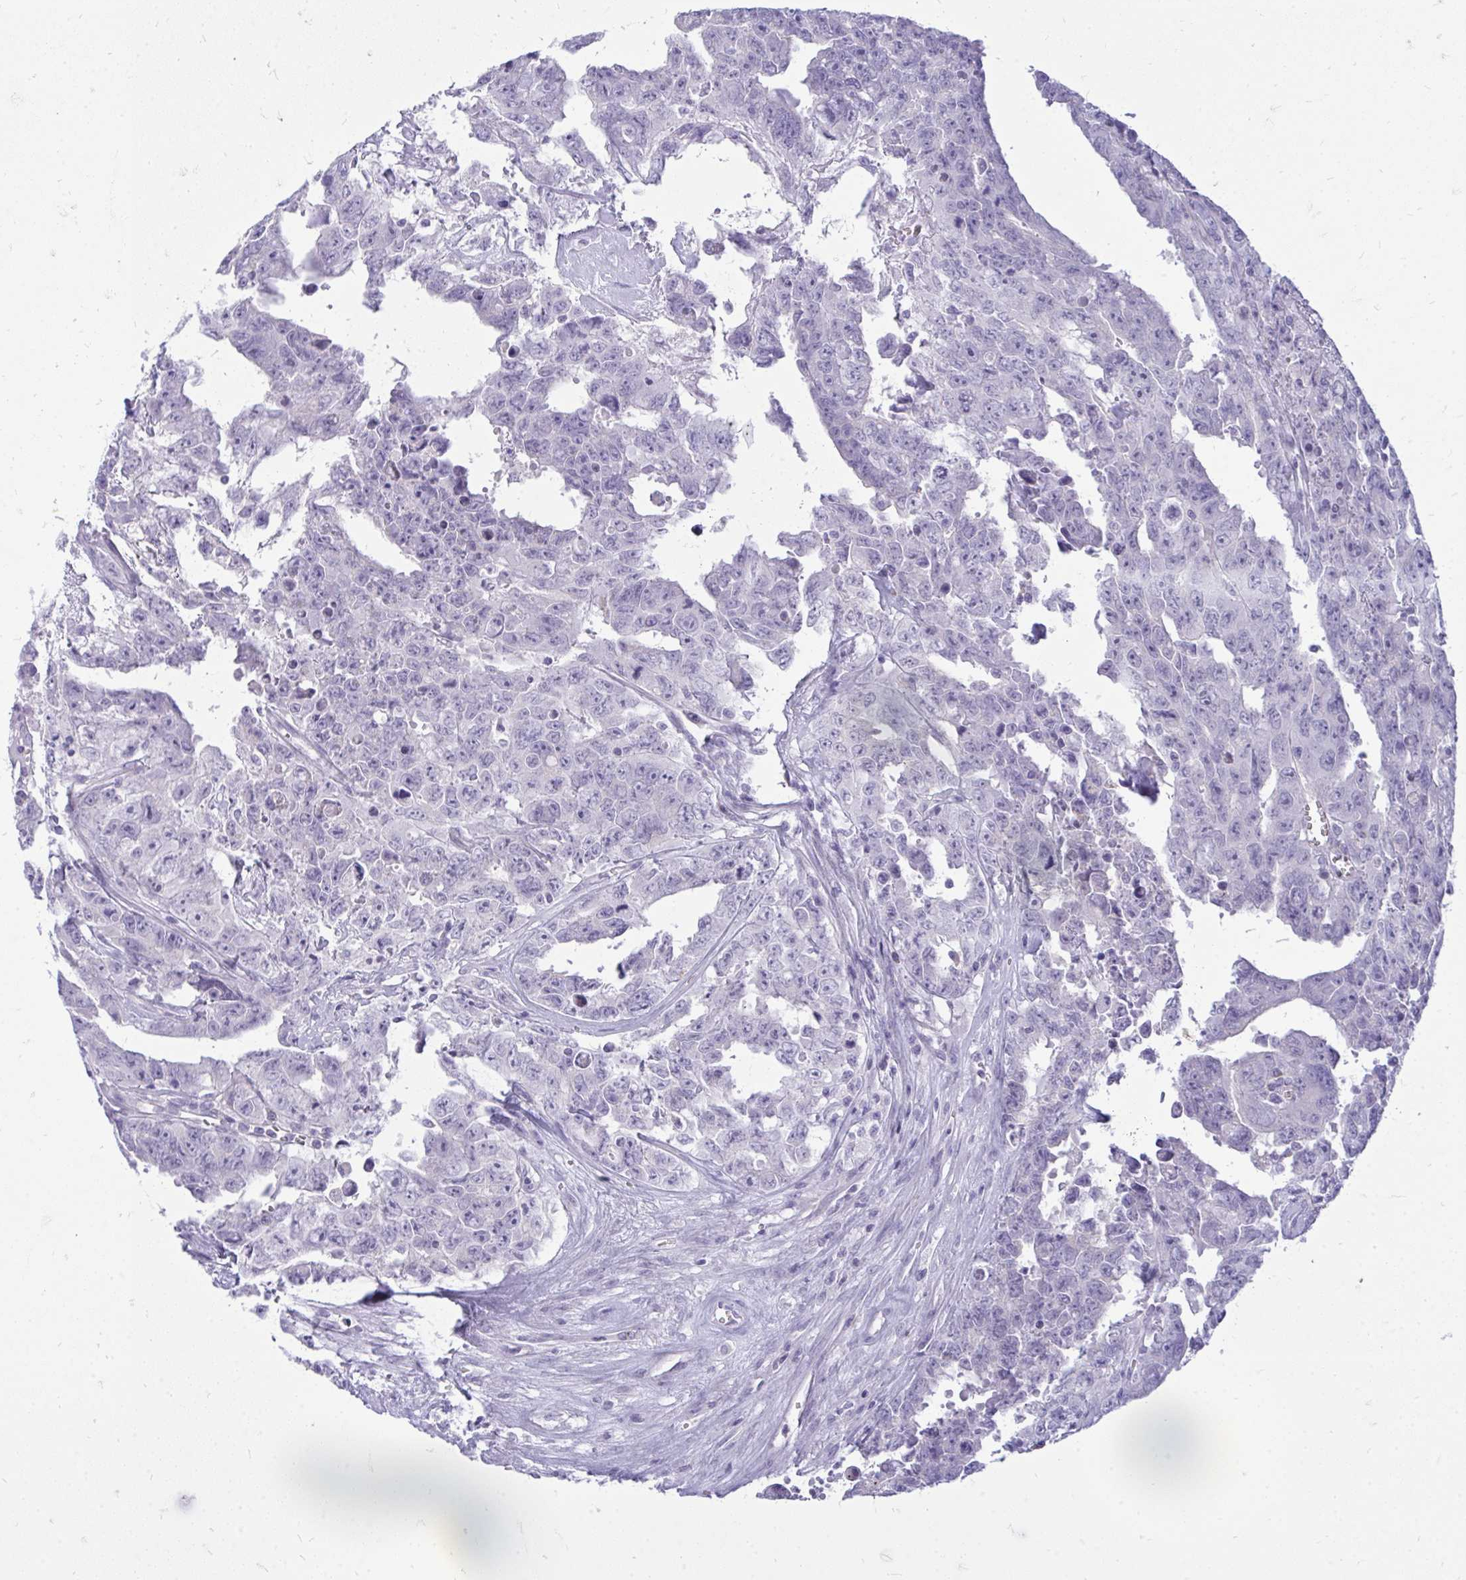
{"staining": {"intensity": "negative", "quantity": "none", "location": "none"}, "tissue": "testis cancer", "cell_type": "Tumor cells", "image_type": "cancer", "snomed": [{"axis": "morphology", "description": "Carcinoma, Embryonal, NOS"}, {"axis": "topography", "description": "Testis"}], "caption": "Micrograph shows no significant protein positivity in tumor cells of embryonal carcinoma (testis).", "gene": "TSPEAR", "patient": {"sex": "male", "age": 24}}